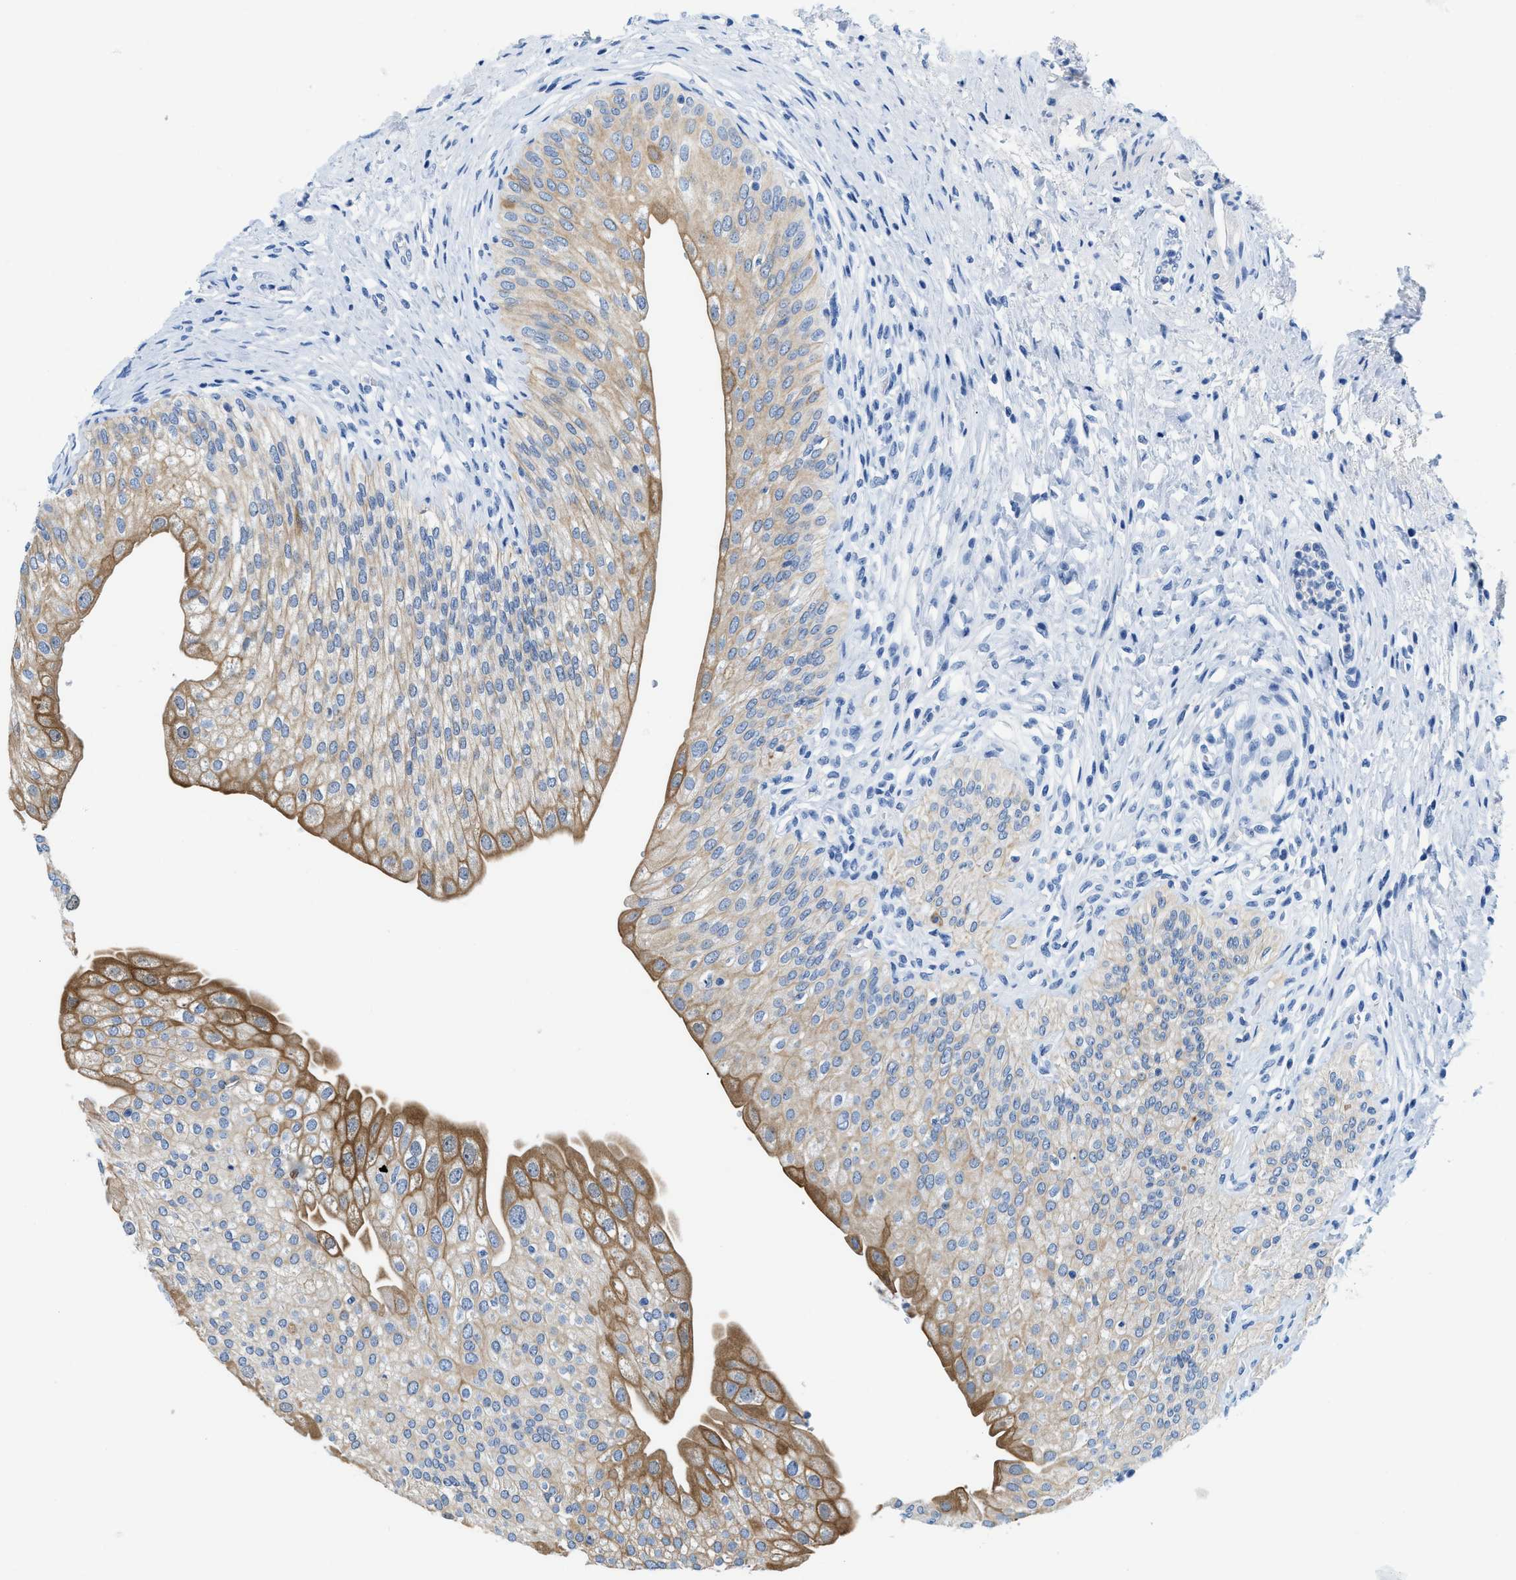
{"staining": {"intensity": "moderate", "quantity": "25%-75%", "location": "cytoplasmic/membranous"}, "tissue": "urinary bladder", "cell_type": "Urothelial cells", "image_type": "normal", "snomed": [{"axis": "morphology", "description": "Normal tissue, NOS"}, {"axis": "topography", "description": "Urinary bladder"}], "caption": "Immunohistochemistry photomicrograph of benign urinary bladder stained for a protein (brown), which demonstrates medium levels of moderate cytoplasmic/membranous expression in approximately 25%-75% of urothelial cells.", "gene": "BPGM", "patient": {"sex": "male", "age": 46}}